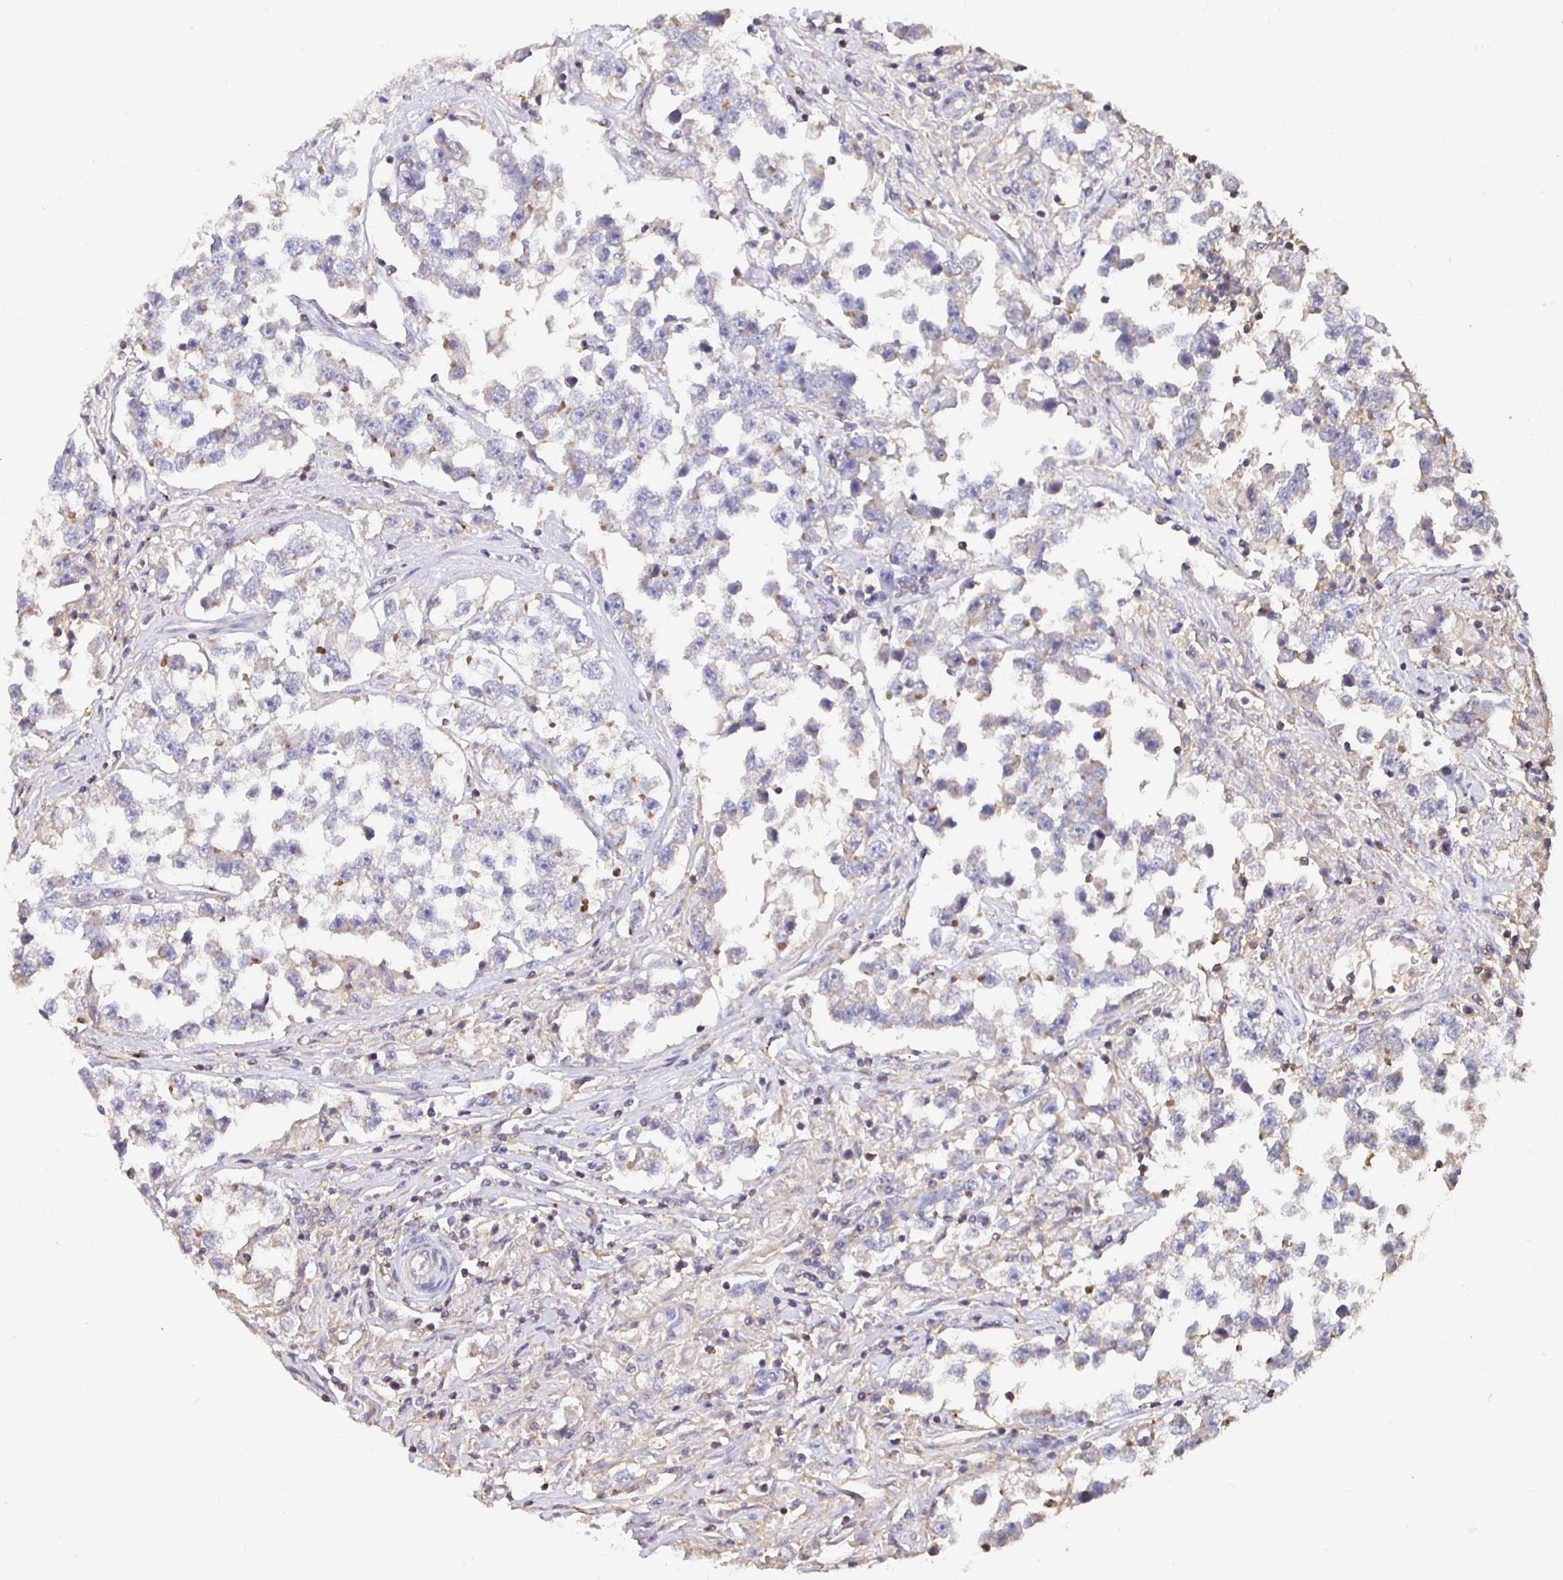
{"staining": {"intensity": "negative", "quantity": "none", "location": "none"}, "tissue": "testis cancer", "cell_type": "Tumor cells", "image_type": "cancer", "snomed": [{"axis": "morphology", "description": "Seminoma, NOS"}, {"axis": "topography", "description": "Testis"}], "caption": "IHC histopathology image of neoplastic tissue: human testis seminoma stained with DAB demonstrates no significant protein expression in tumor cells.", "gene": "C1QTNF7", "patient": {"sex": "male", "age": 46}}